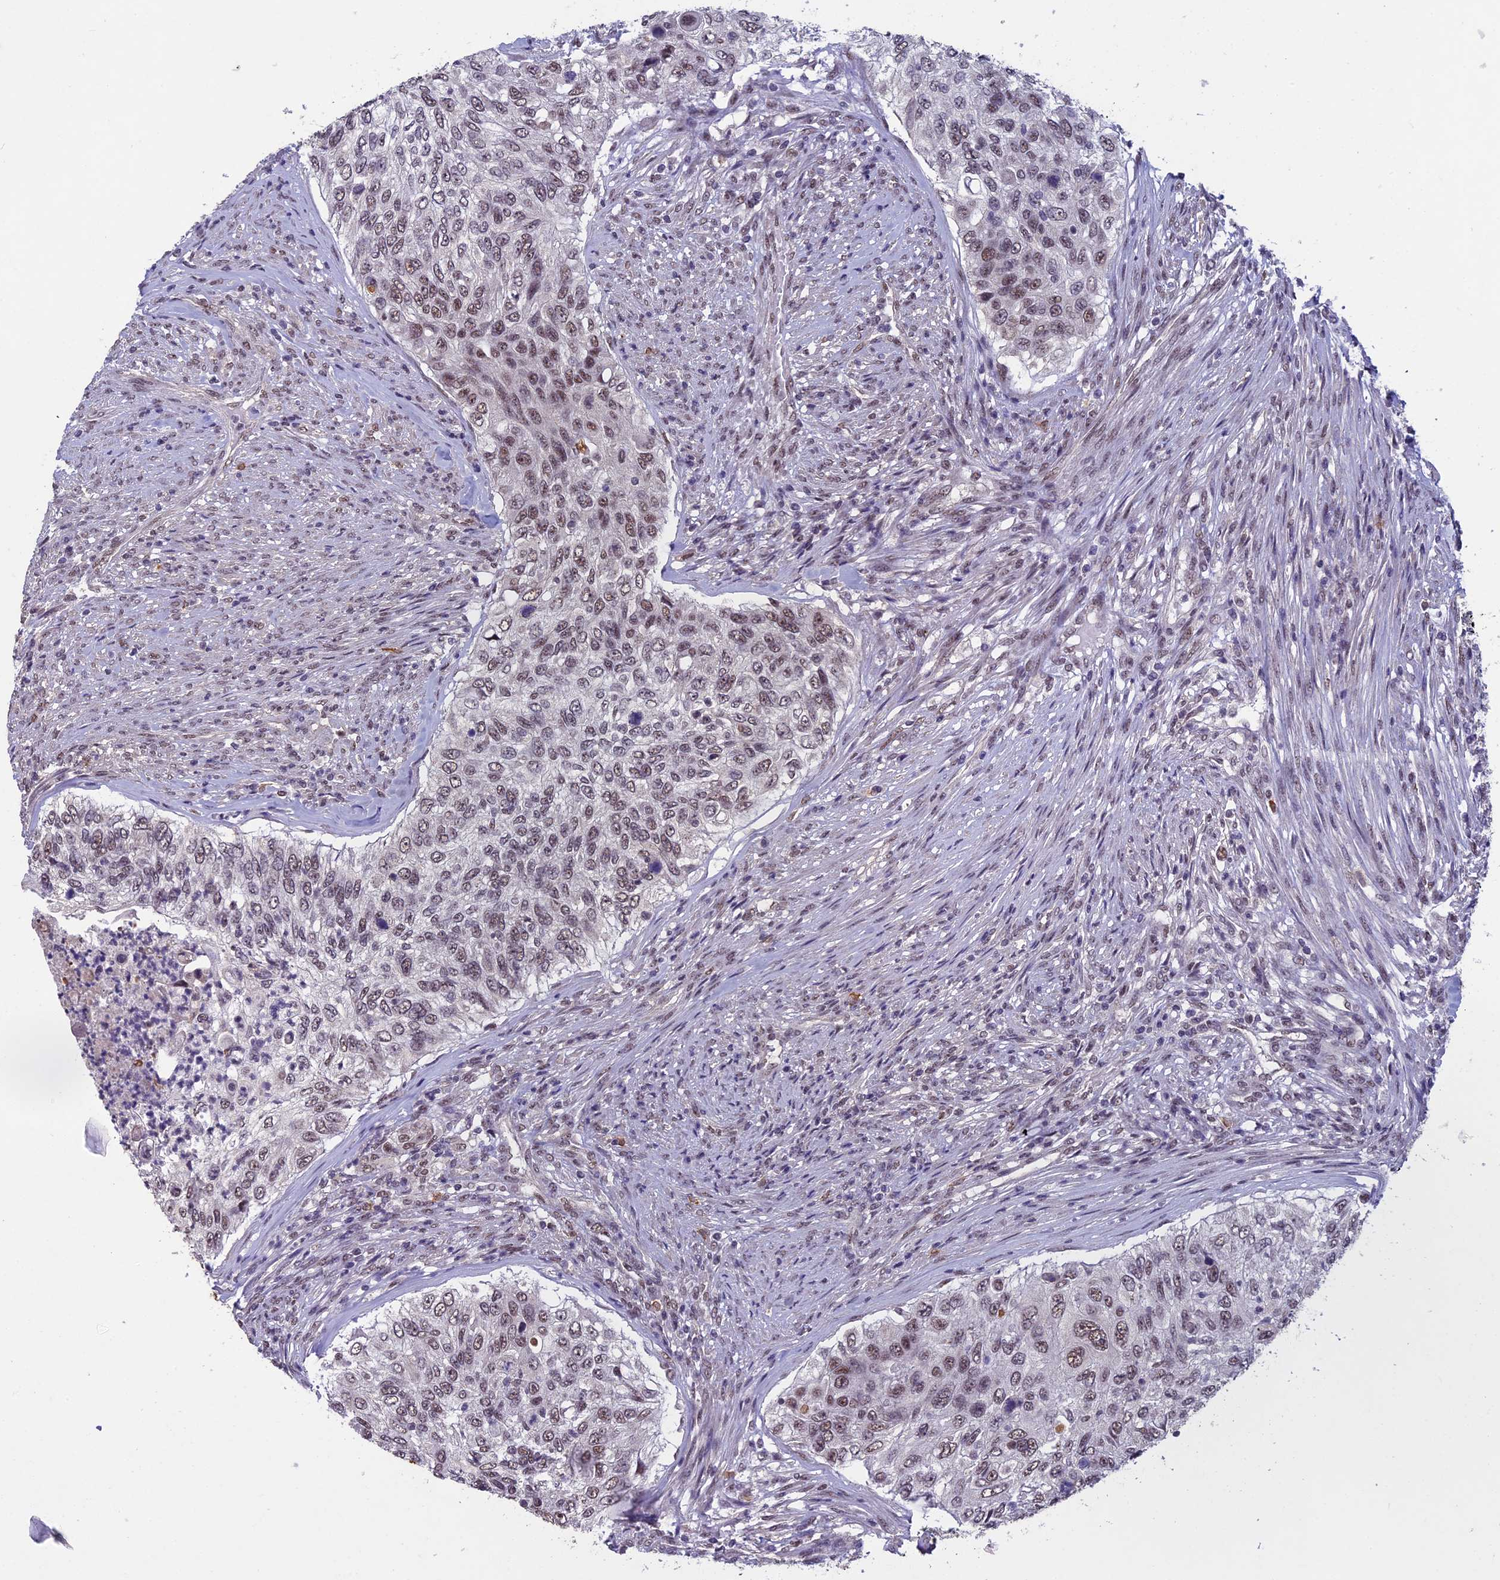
{"staining": {"intensity": "moderate", "quantity": ">75%", "location": "nuclear"}, "tissue": "urothelial cancer", "cell_type": "Tumor cells", "image_type": "cancer", "snomed": [{"axis": "morphology", "description": "Urothelial carcinoma, High grade"}, {"axis": "topography", "description": "Urinary bladder"}], "caption": "This micrograph shows urothelial cancer stained with immunohistochemistry (IHC) to label a protein in brown. The nuclear of tumor cells show moderate positivity for the protein. Nuclei are counter-stained blue.", "gene": "RNF40", "patient": {"sex": "female", "age": 60}}